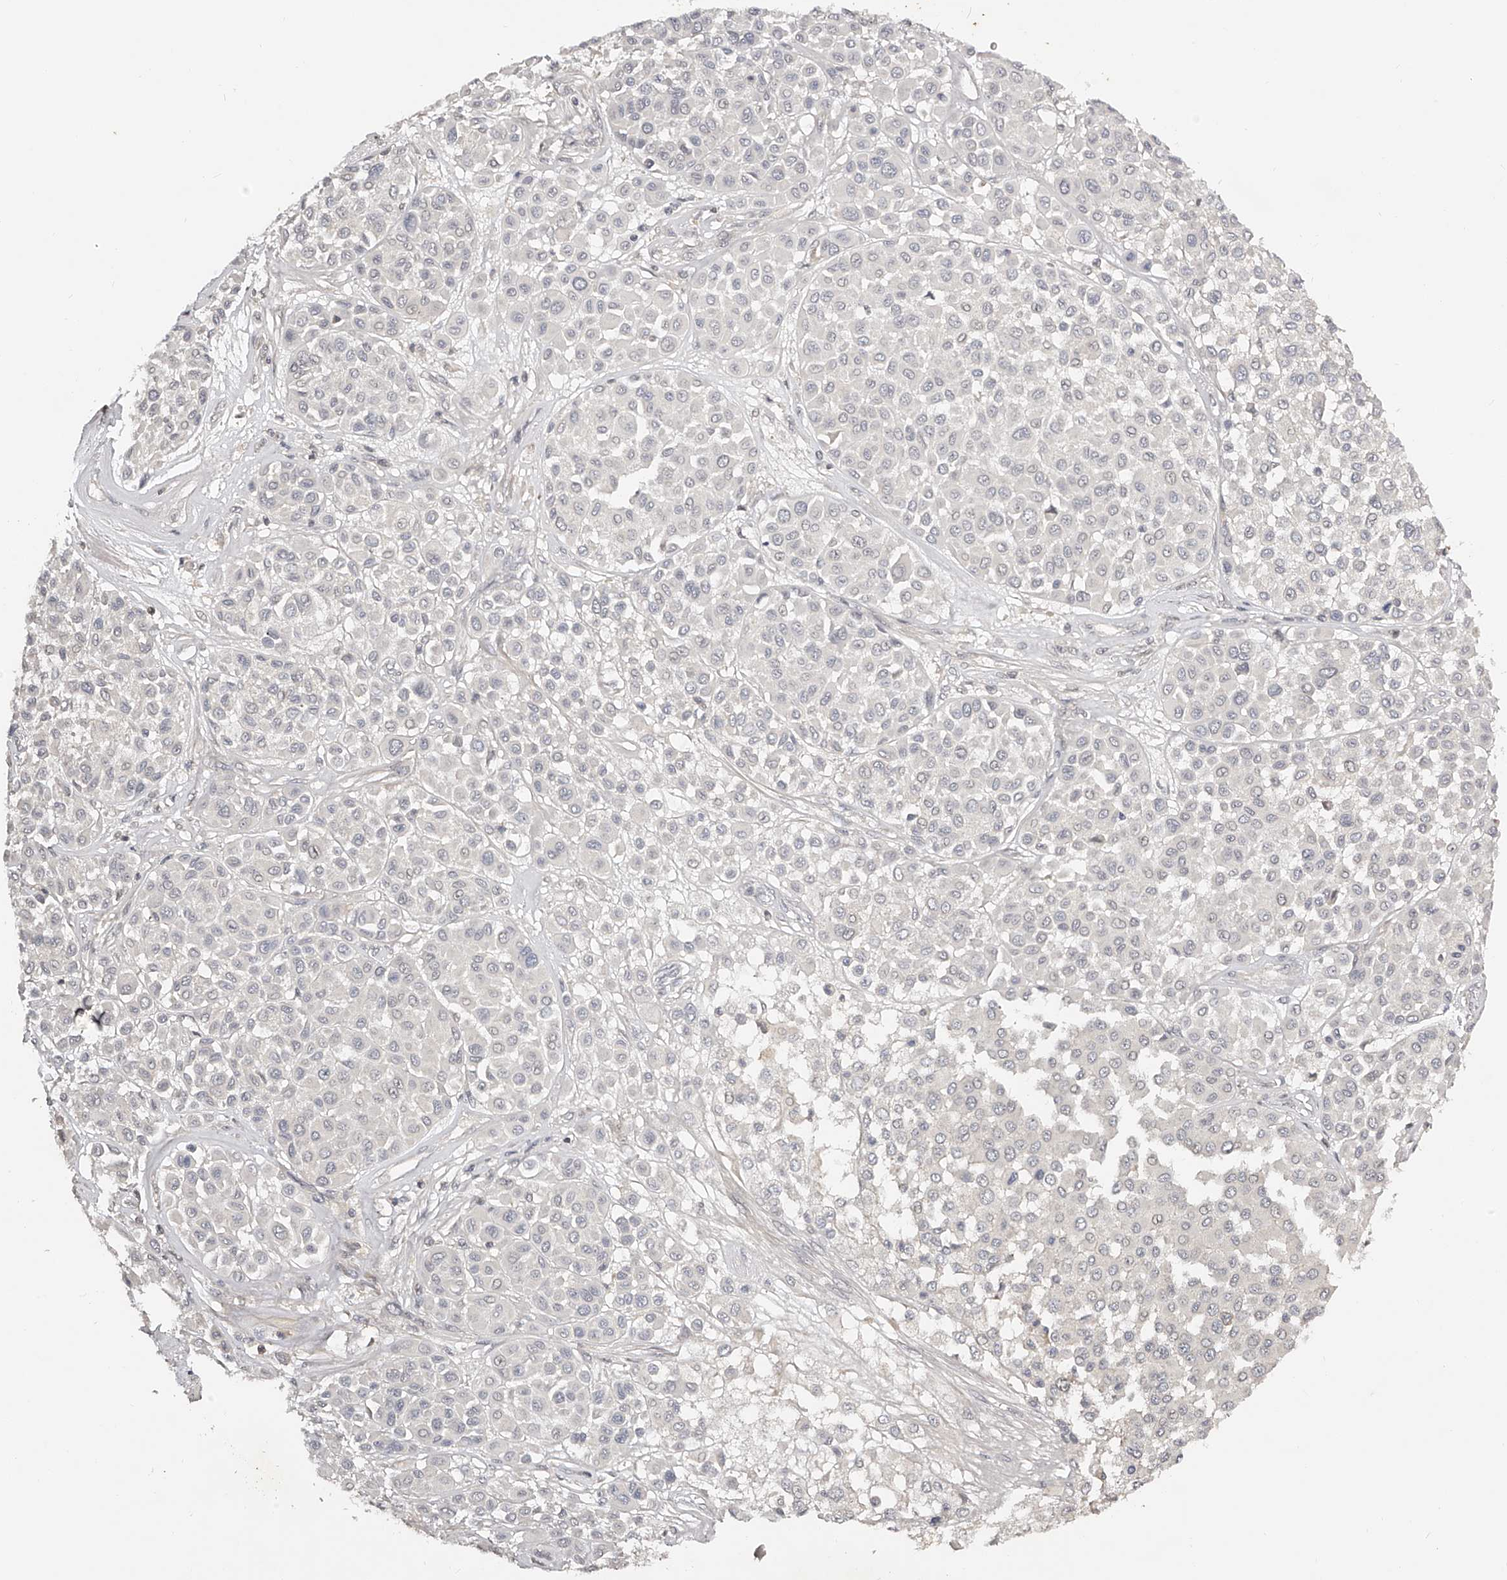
{"staining": {"intensity": "negative", "quantity": "none", "location": "none"}, "tissue": "melanoma", "cell_type": "Tumor cells", "image_type": "cancer", "snomed": [{"axis": "morphology", "description": "Malignant melanoma, Metastatic site"}, {"axis": "topography", "description": "Soft tissue"}], "caption": "High power microscopy histopathology image of an immunohistochemistry (IHC) histopathology image of malignant melanoma (metastatic site), revealing no significant staining in tumor cells.", "gene": "ZNF789", "patient": {"sex": "male", "age": 41}}